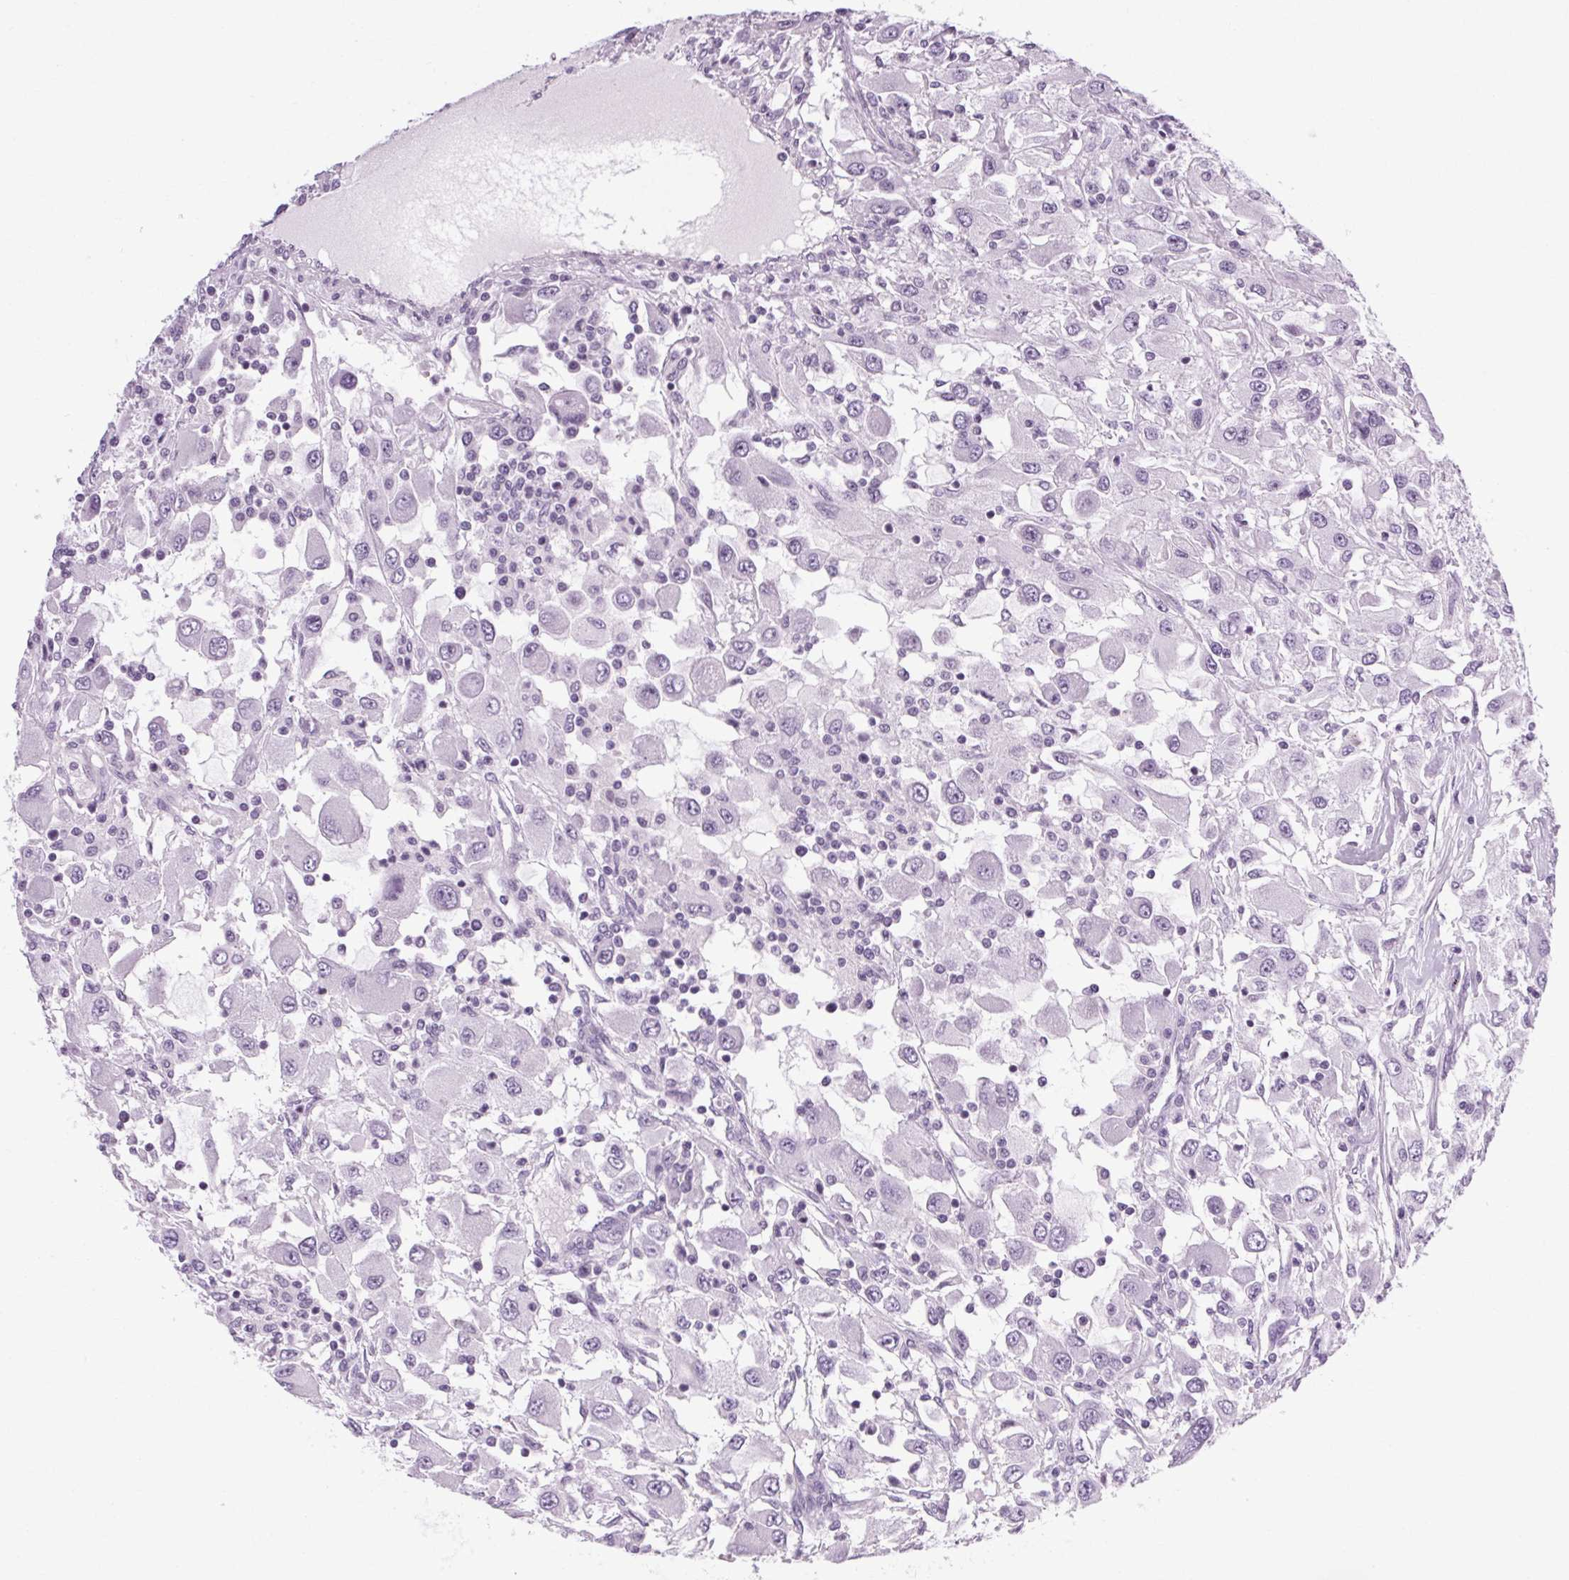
{"staining": {"intensity": "negative", "quantity": "none", "location": "none"}, "tissue": "renal cancer", "cell_type": "Tumor cells", "image_type": "cancer", "snomed": [{"axis": "morphology", "description": "Adenocarcinoma, NOS"}, {"axis": "topography", "description": "Kidney"}], "caption": "Immunohistochemical staining of renal cancer reveals no significant expression in tumor cells. (Brightfield microscopy of DAB immunohistochemistry at high magnification).", "gene": "POMC", "patient": {"sex": "female", "age": 67}}